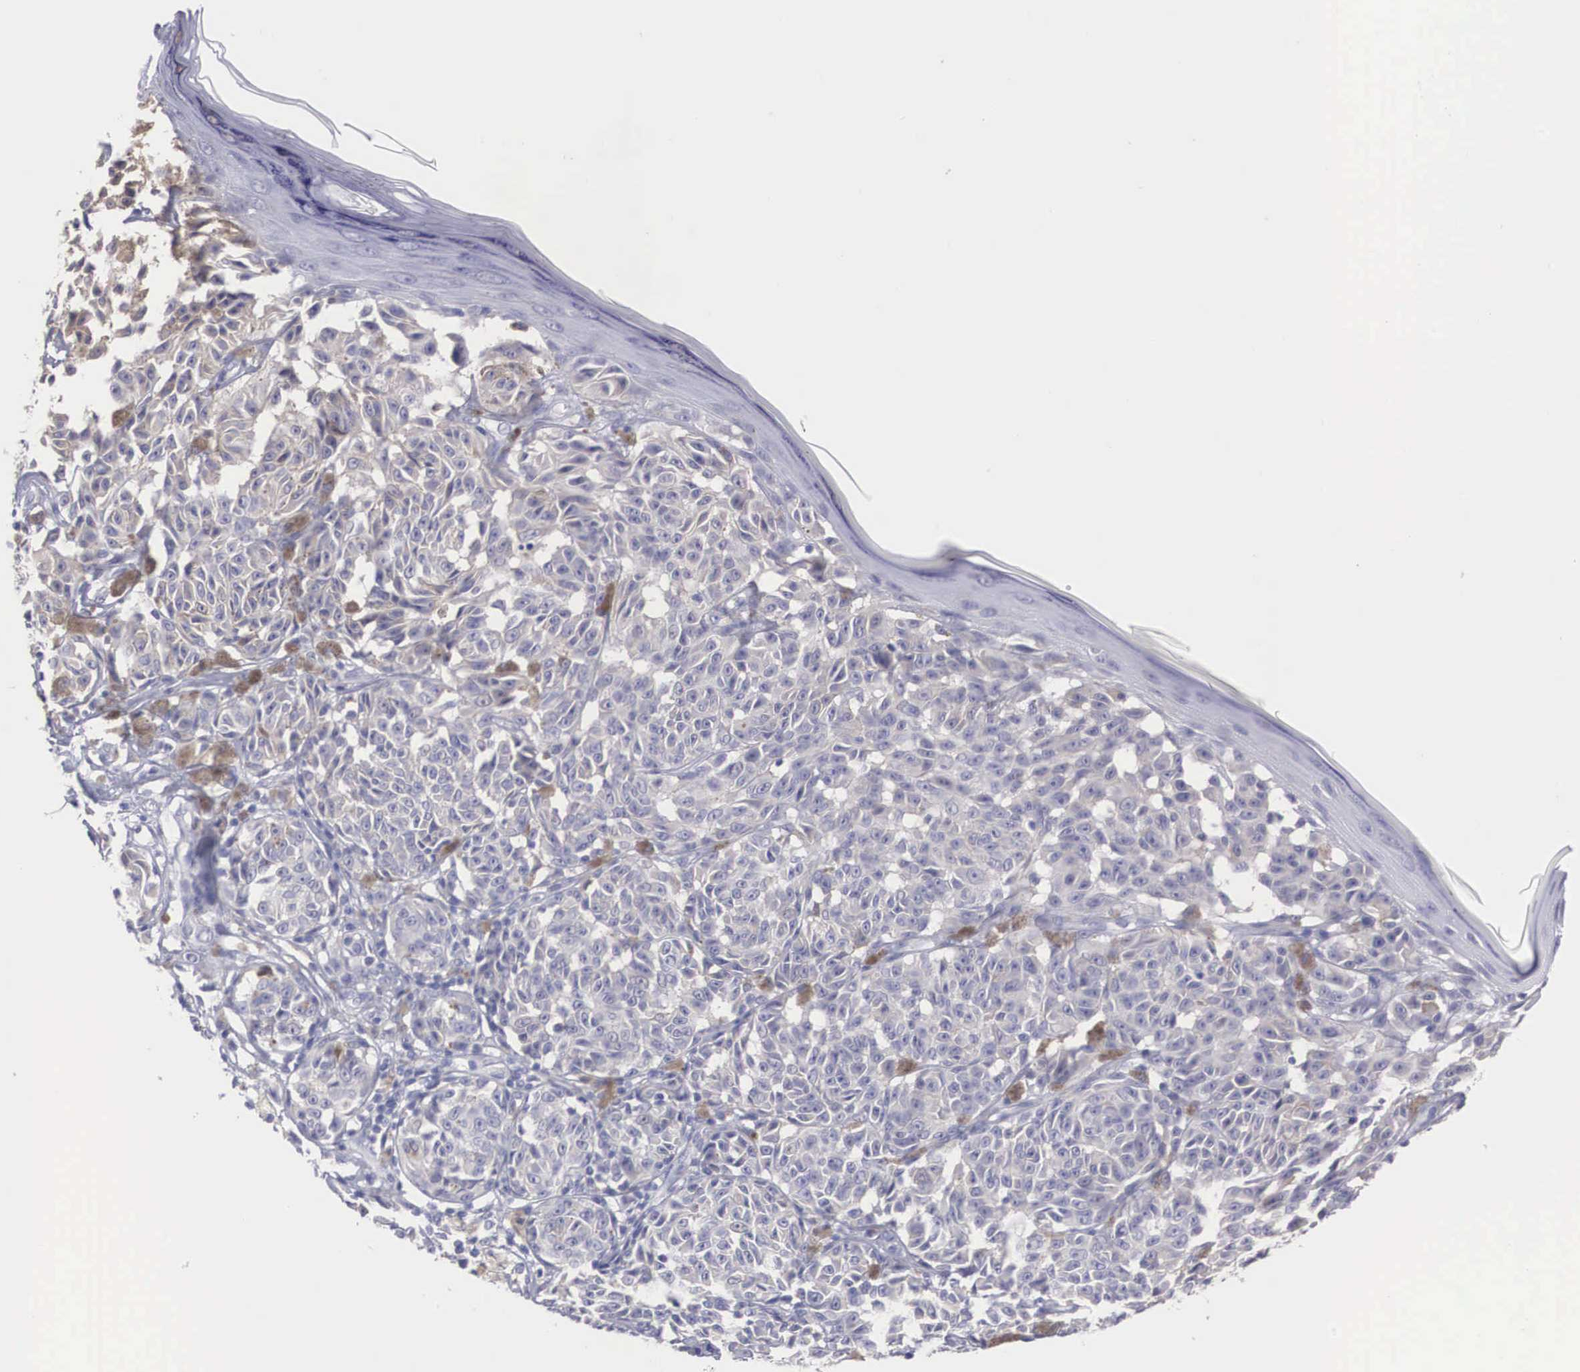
{"staining": {"intensity": "weak", "quantity": "<25%", "location": "cytoplasmic/membranous"}, "tissue": "melanoma", "cell_type": "Tumor cells", "image_type": "cancer", "snomed": [{"axis": "morphology", "description": "Malignant melanoma, NOS"}, {"axis": "topography", "description": "Skin"}], "caption": "The photomicrograph displays no significant staining in tumor cells of malignant melanoma.", "gene": "REPS2", "patient": {"sex": "male", "age": 49}}